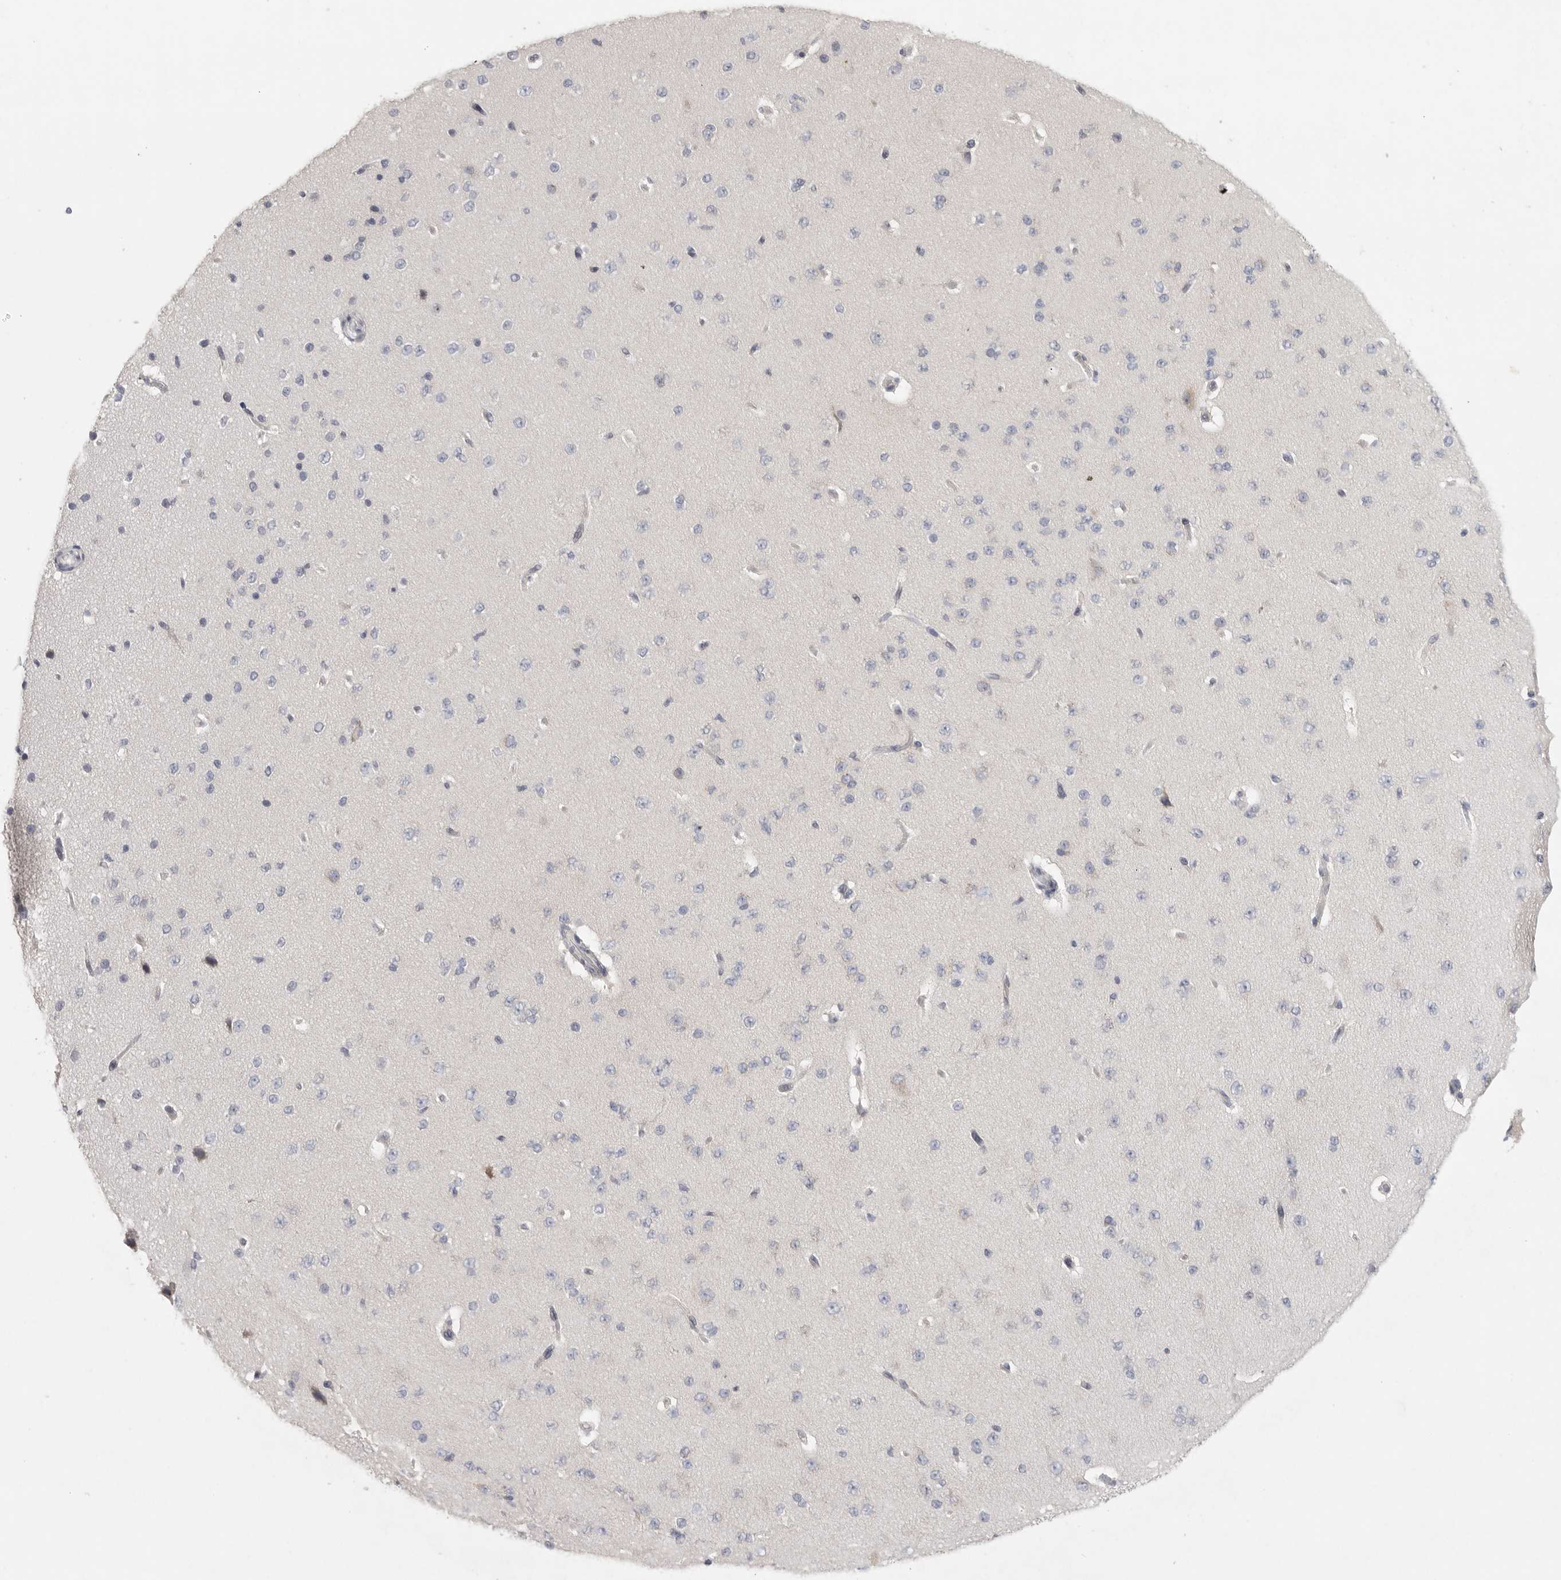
{"staining": {"intensity": "negative", "quantity": "none", "location": "none"}, "tissue": "cerebral cortex", "cell_type": "Endothelial cells", "image_type": "normal", "snomed": [{"axis": "morphology", "description": "Normal tissue, NOS"}, {"axis": "morphology", "description": "Developmental malformation"}, {"axis": "topography", "description": "Cerebral cortex"}], "caption": "The photomicrograph displays no significant staining in endothelial cells of cerebral cortex.", "gene": "TMEM69", "patient": {"sex": "female", "age": 30}}